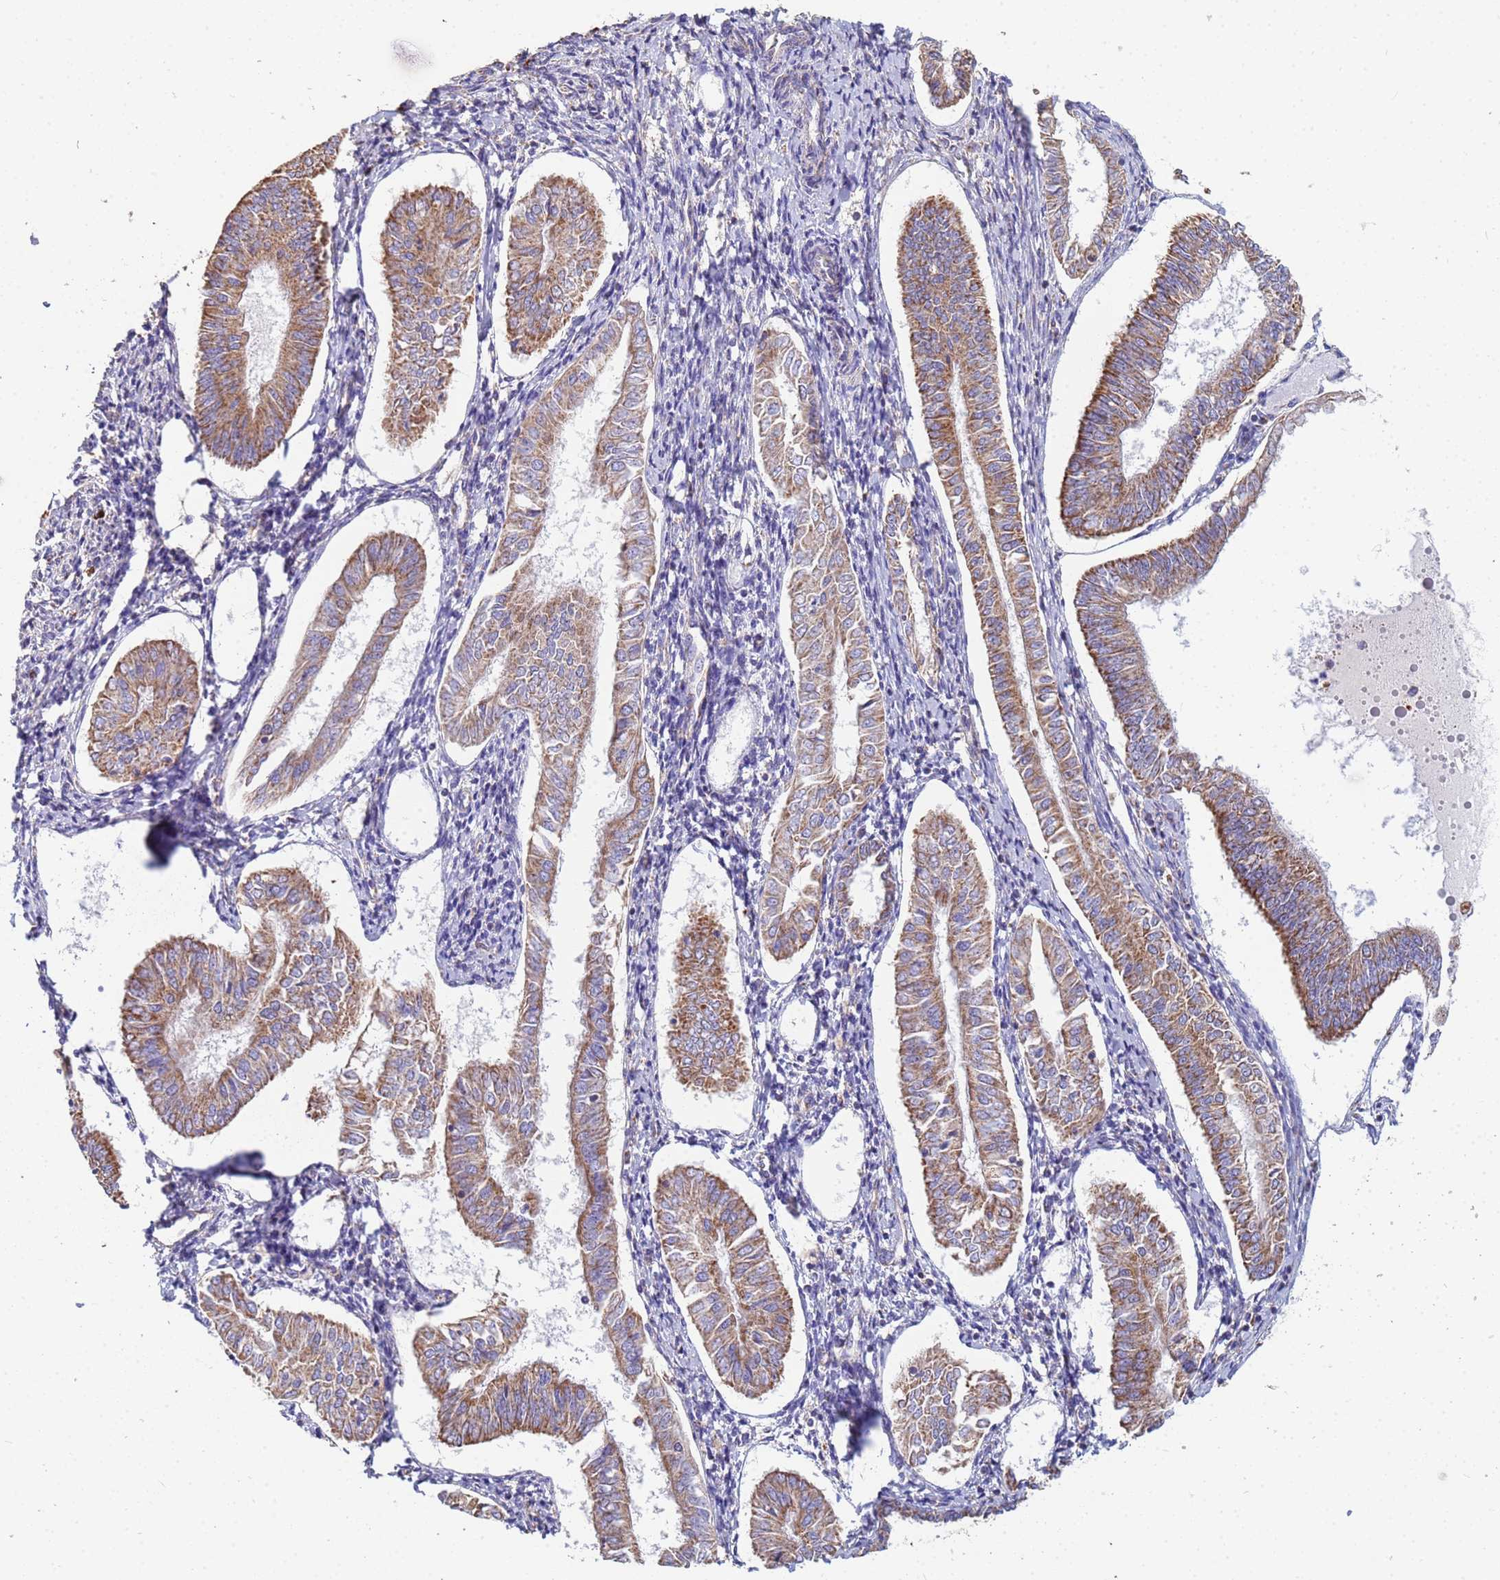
{"staining": {"intensity": "moderate", "quantity": ">75%", "location": "cytoplasmic/membranous"}, "tissue": "endometrial cancer", "cell_type": "Tumor cells", "image_type": "cancer", "snomed": [{"axis": "morphology", "description": "Adenocarcinoma, NOS"}, {"axis": "topography", "description": "Endometrium"}], "caption": "There is medium levels of moderate cytoplasmic/membranous staining in tumor cells of endometrial cancer (adenocarcinoma), as demonstrated by immunohistochemical staining (brown color).", "gene": "UQCRH", "patient": {"sex": "female", "age": 58}}